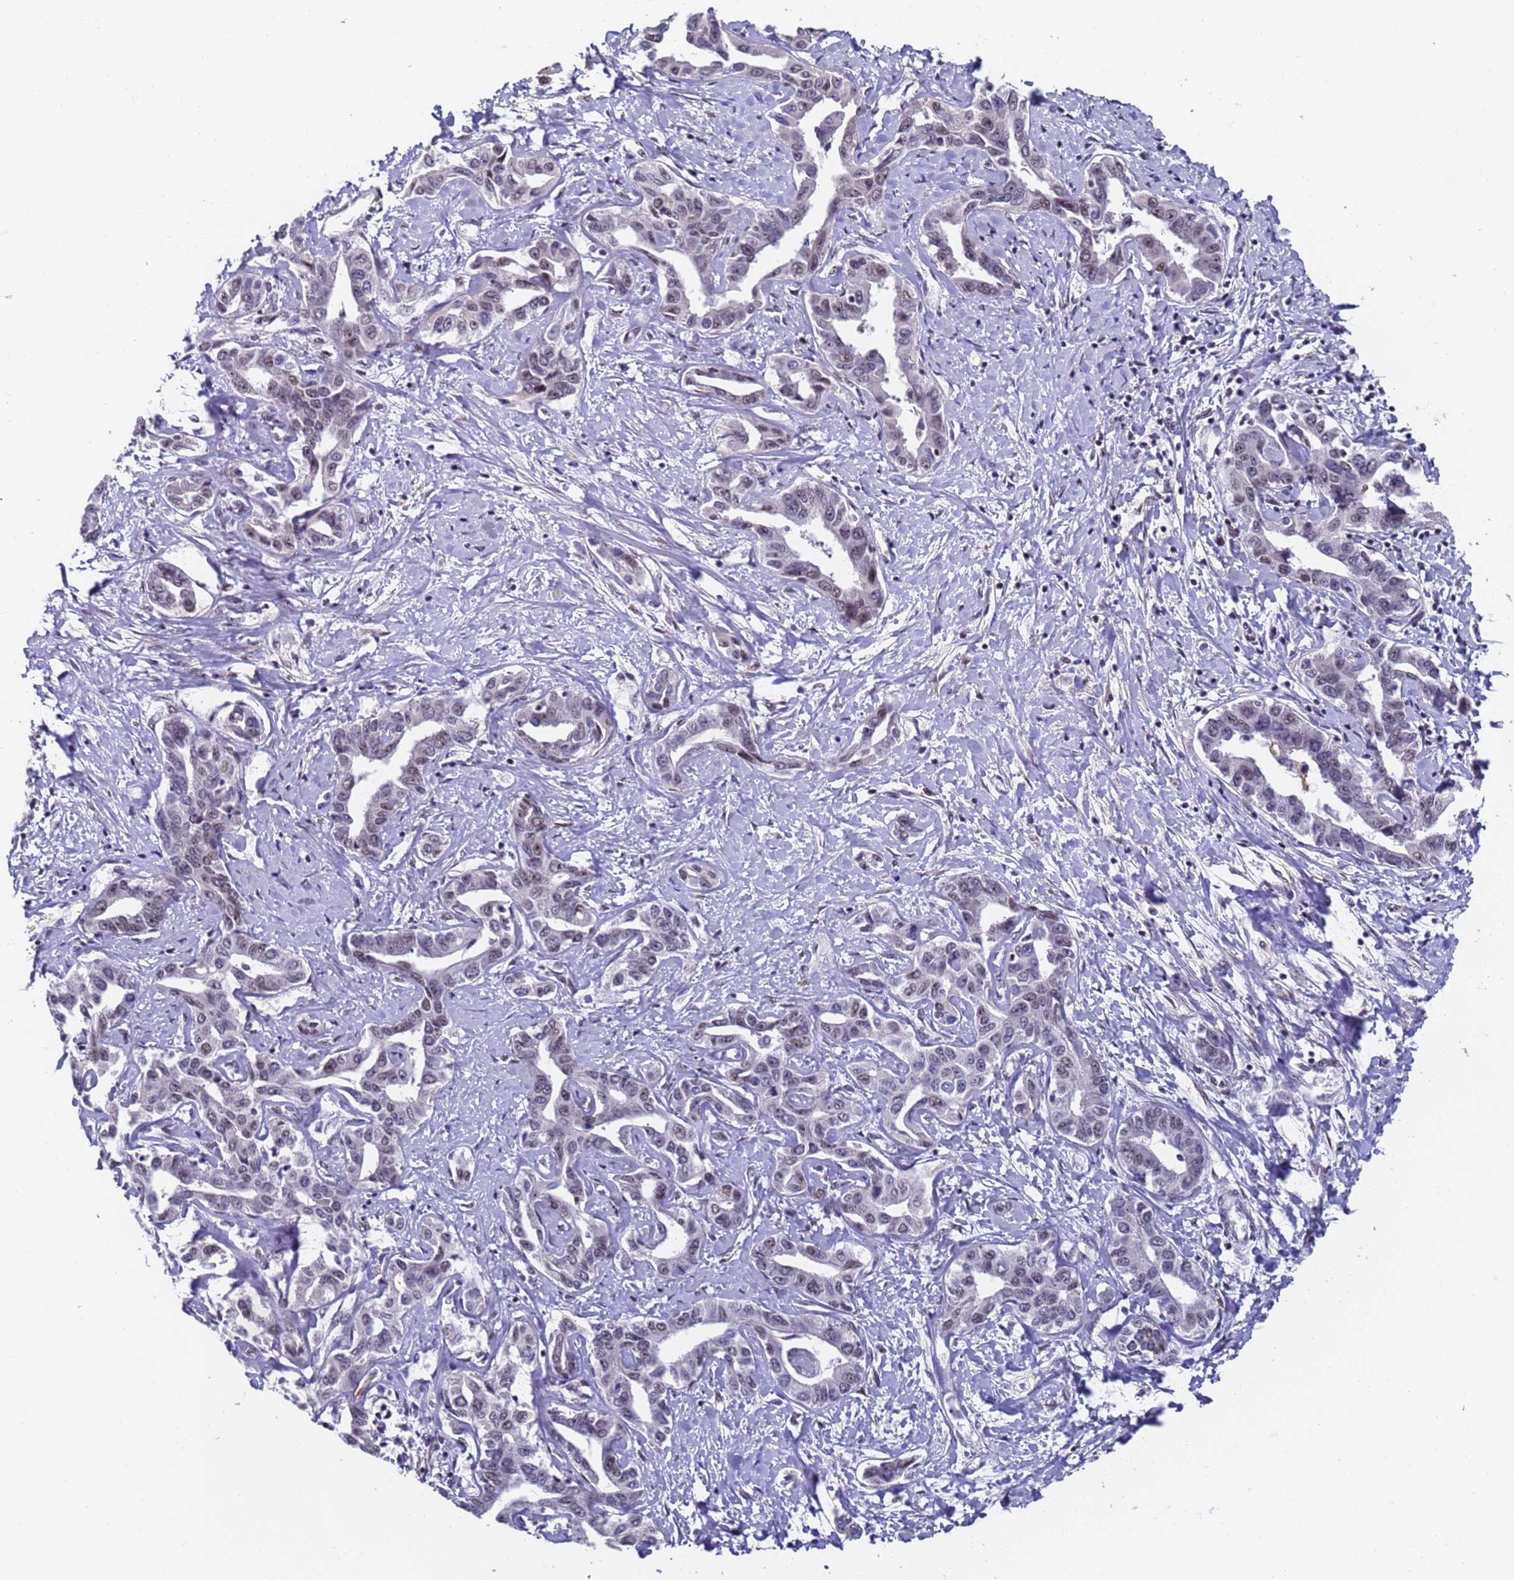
{"staining": {"intensity": "negative", "quantity": "none", "location": "none"}, "tissue": "liver cancer", "cell_type": "Tumor cells", "image_type": "cancer", "snomed": [{"axis": "morphology", "description": "Cholangiocarcinoma"}, {"axis": "topography", "description": "Liver"}], "caption": "Tumor cells are negative for brown protein staining in liver cancer (cholangiocarcinoma).", "gene": "FNBP4", "patient": {"sex": "male", "age": 59}}